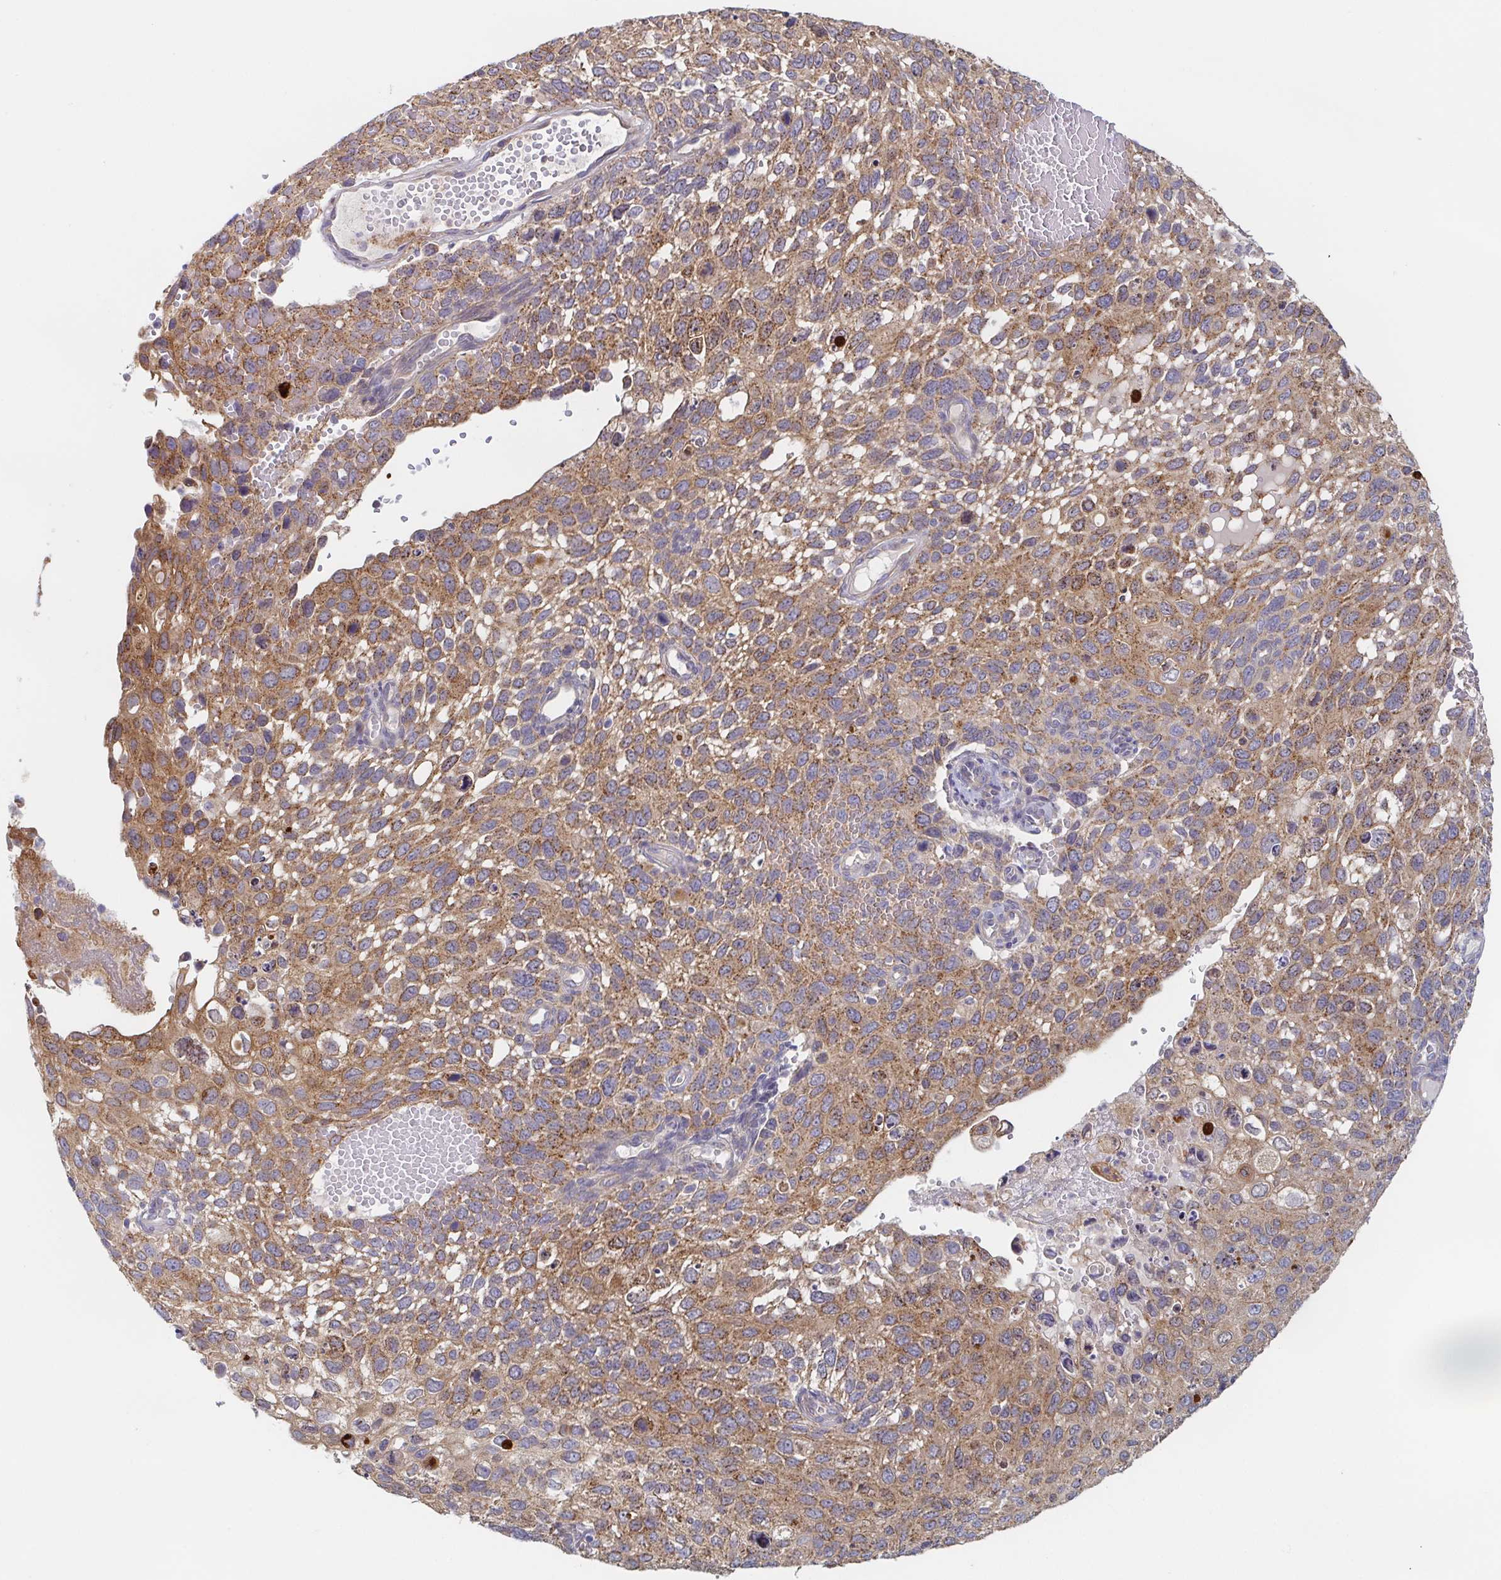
{"staining": {"intensity": "moderate", "quantity": ">75%", "location": "cytoplasmic/membranous"}, "tissue": "cervical cancer", "cell_type": "Tumor cells", "image_type": "cancer", "snomed": [{"axis": "morphology", "description": "Squamous cell carcinoma, NOS"}, {"axis": "topography", "description": "Cervix"}], "caption": "A high-resolution photomicrograph shows immunohistochemistry (IHC) staining of cervical cancer, which shows moderate cytoplasmic/membranous expression in about >75% of tumor cells.", "gene": "TUFT1", "patient": {"sex": "female", "age": 70}}